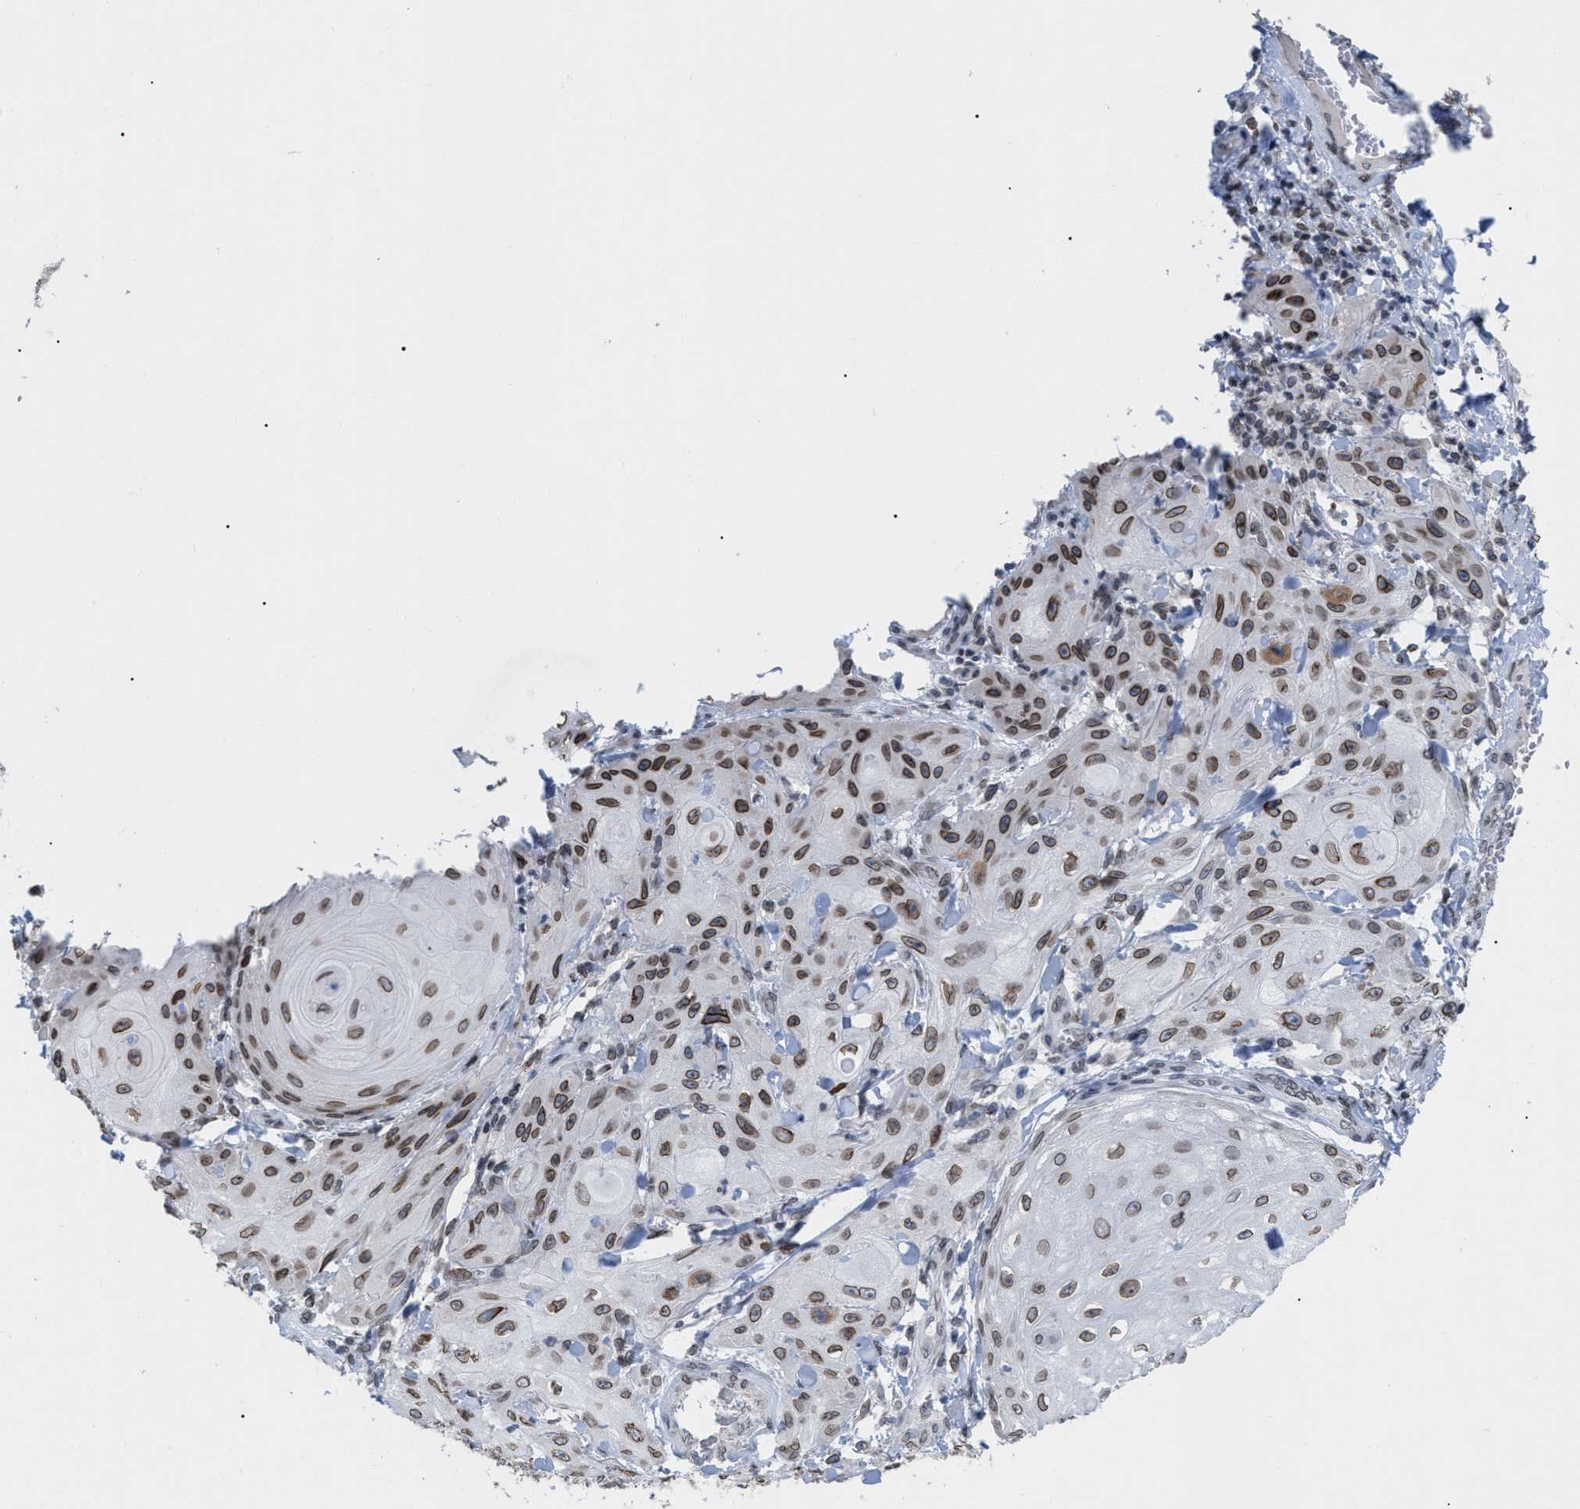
{"staining": {"intensity": "moderate", "quantity": ">75%", "location": "cytoplasmic/membranous,nuclear"}, "tissue": "skin cancer", "cell_type": "Tumor cells", "image_type": "cancer", "snomed": [{"axis": "morphology", "description": "Squamous cell carcinoma, NOS"}, {"axis": "topography", "description": "Skin"}], "caption": "Human skin cancer stained with a brown dye demonstrates moderate cytoplasmic/membranous and nuclear positive positivity in approximately >75% of tumor cells.", "gene": "TPR", "patient": {"sex": "male", "age": 74}}